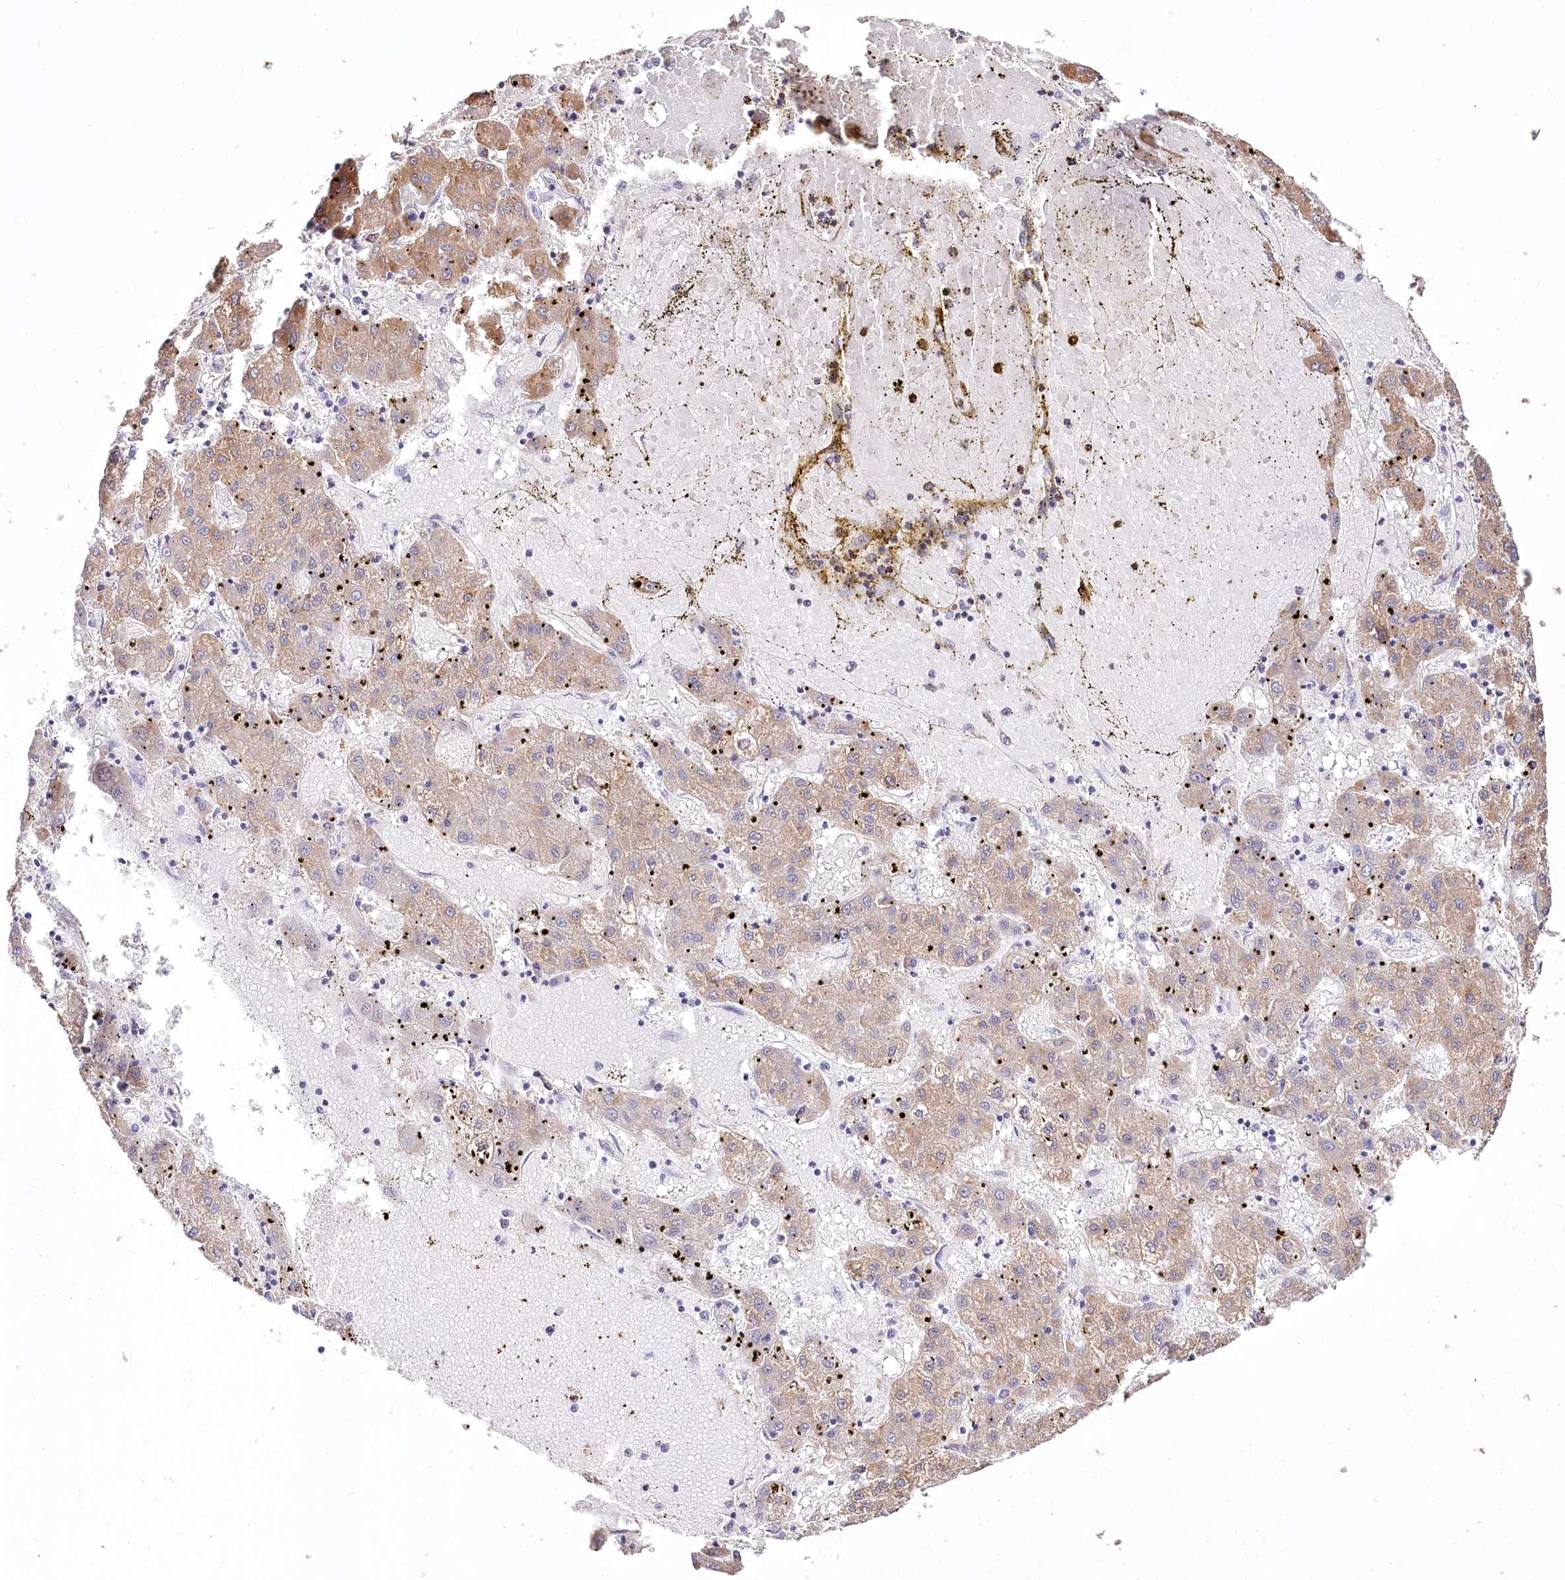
{"staining": {"intensity": "weak", "quantity": "25%-75%", "location": "cytoplasmic/membranous"}, "tissue": "liver cancer", "cell_type": "Tumor cells", "image_type": "cancer", "snomed": [{"axis": "morphology", "description": "Carcinoma, Hepatocellular, NOS"}, {"axis": "topography", "description": "Liver"}], "caption": "Protein expression analysis of liver cancer displays weak cytoplasmic/membranous positivity in about 25%-75% of tumor cells. The protein is shown in brown color, while the nuclei are stained blue.", "gene": "PTER", "patient": {"sex": "male", "age": 72}}